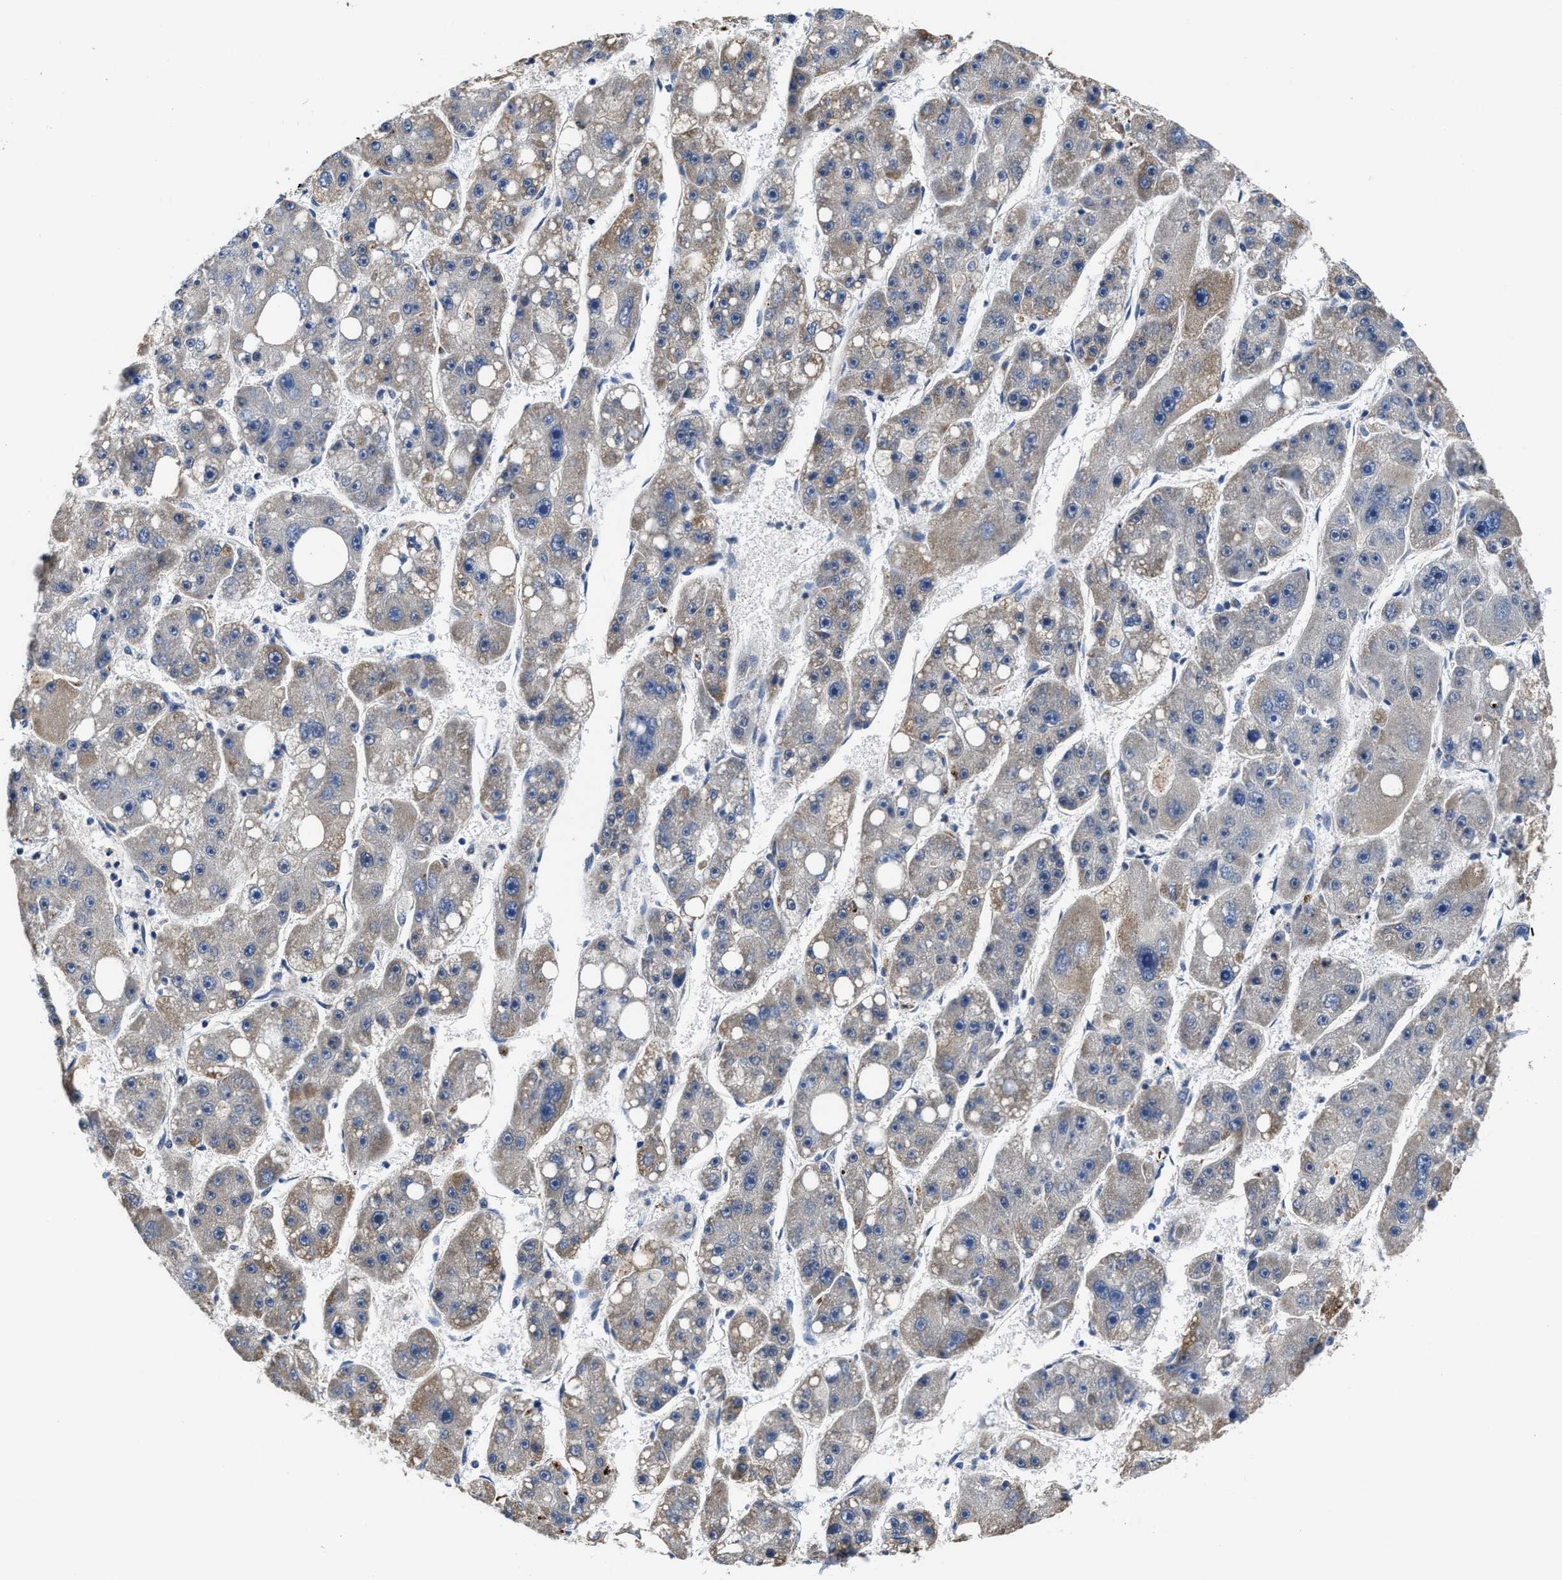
{"staining": {"intensity": "weak", "quantity": "25%-75%", "location": "cytoplasmic/membranous"}, "tissue": "liver cancer", "cell_type": "Tumor cells", "image_type": "cancer", "snomed": [{"axis": "morphology", "description": "Carcinoma, Hepatocellular, NOS"}, {"axis": "topography", "description": "Liver"}], "caption": "Human liver cancer stained with a brown dye demonstrates weak cytoplasmic/membranous positive expression in about 25%-75% of tumor cells.", "gene": "GHITM", "patient": {"sex": "female", "age": 61}}